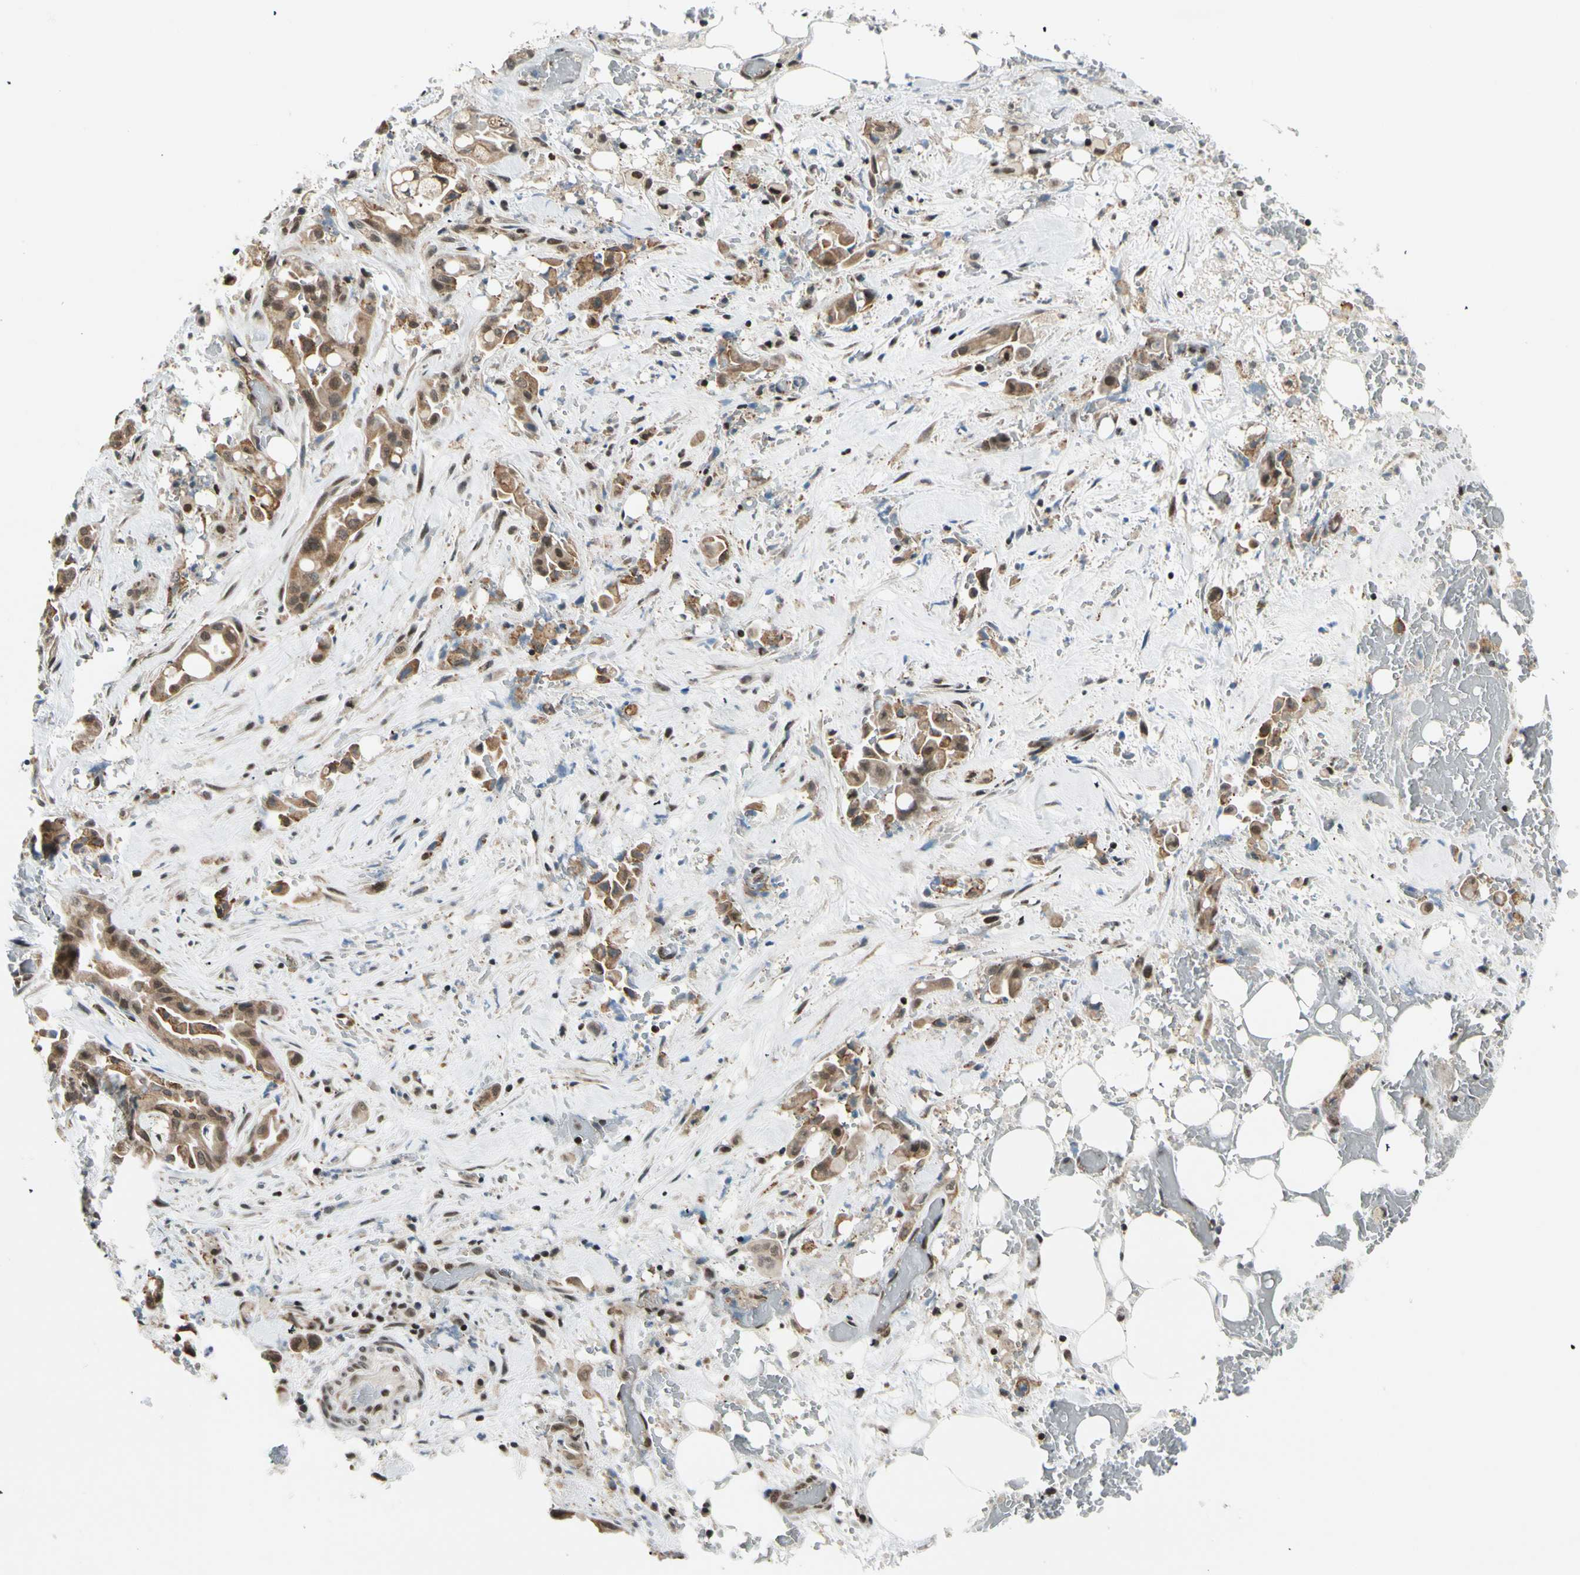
{"staining": {"intensity": "moderate", "quantity": ">75%", "location": "cytoplasmic/membranous,nuclear"}, "tissue": "liver cancer", "cell_type": "Tumor cells", "image_type": "cancer", "snomed": [{"axis": "morphology", "description": "Cholangiocarcinoma"}, {"axis": "topography", "description": "Liver"}], "caption": "Protein expression analysis of human liver cancer reveals moderate cytoplasmic/membranous and nuclear staining in approximately >75% of tumor cells.", "gene": "DAXX", "patient": {"sex": "female", "age": 68}}